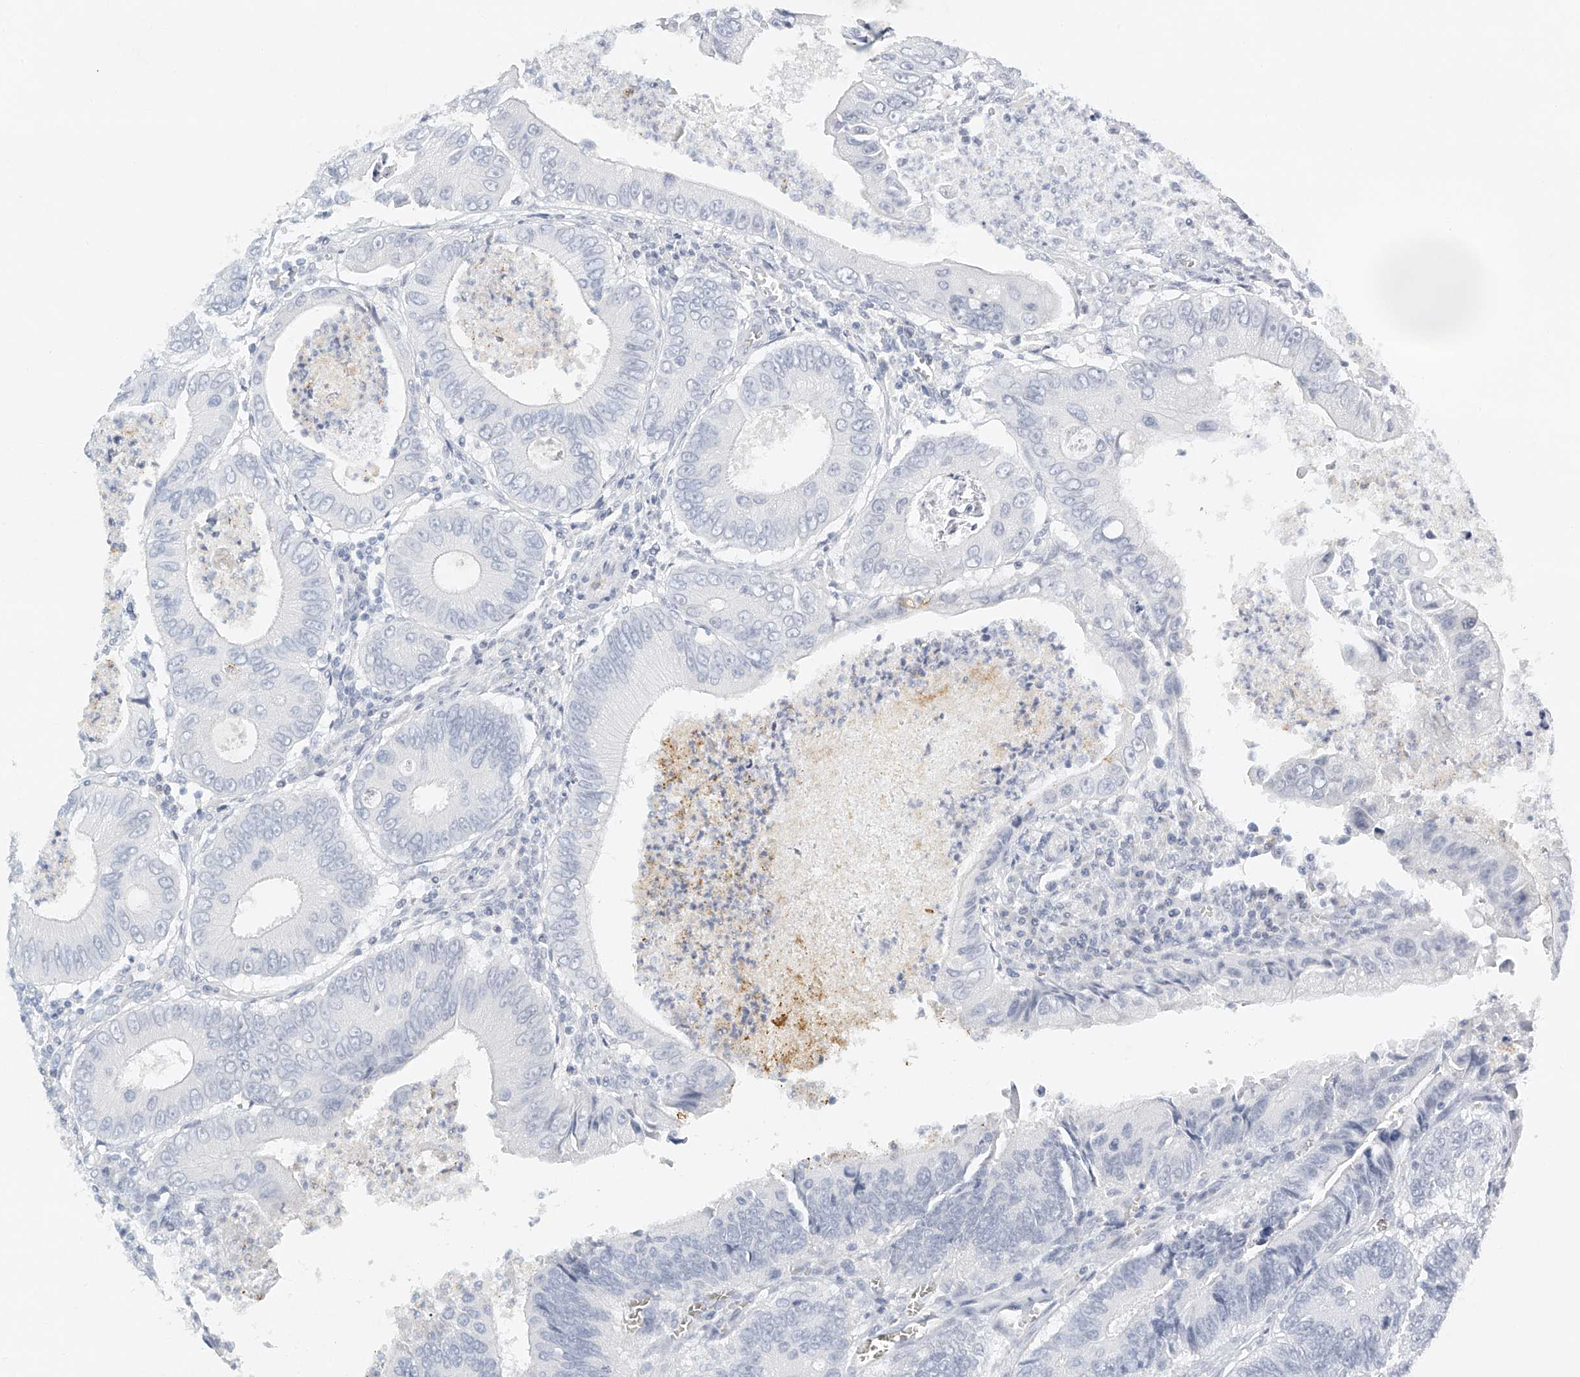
{"staining": {"intensity": "negative", "quantity": "none", "location": "none"}, "tissue": "colorectal cancer", "cell_type": "Tumor cells", "image_type": "cancer", "snomed": [{"axis": "morphology", "description": "Inflammation, NOS"}, {"axis": "morphology", "description": "Adenocarcinoma, NOS"}, {"axis": "topography", "description": "Colon"}], "caption": "Tumor cells are negative for protein expression in human adenocarcinoma (colorectal). (Stains: DAB immunohistochemistry with hematoxylin counter stain, Microscopy: brightfield microscopy at high magnification).", "gene": "FAT2", "patient": {"sex": "male", "age": 72}}